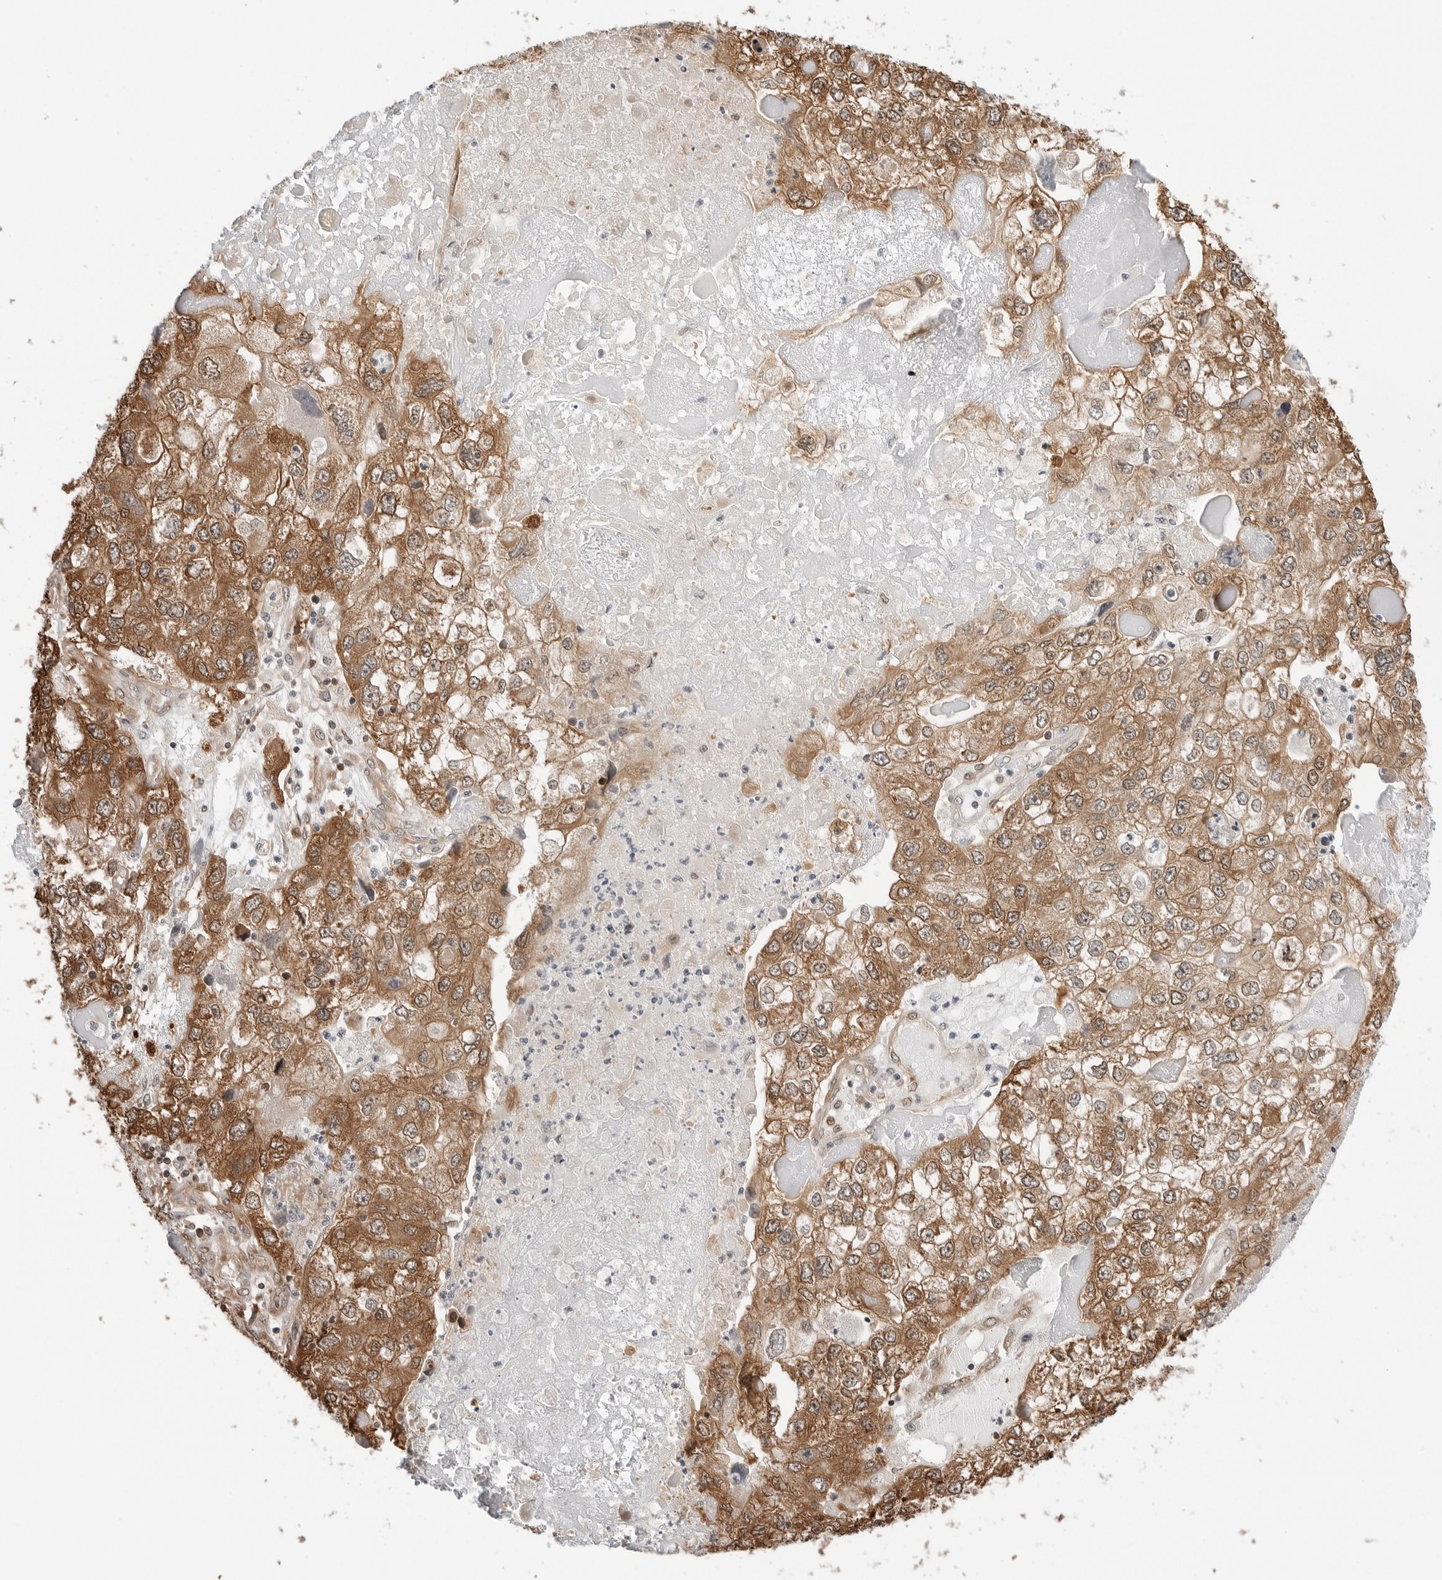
{"staining": {"intensity": "moderate", "quantity": ">75%", "location": "cytoplasmic/membranous"}, "tissue": "endometrial cancer", "cell_type": "Tumor cells", "image_type": "cancer", "snomed": [{"axis": "morphology", "description": "Adenocarcinoma, NOS"}, {"axis": "topography", "description": "Endometrium"}], "caption": "This photomicrograph exhibits endometrial adenocarcinoma stained with IHC to label a protein in brown. The cytoplasmic/membranous of tumor cells show moderate positivity for the protein. Nuclei are counter-stained blue.", "gene": "NUDC", "patient": {"sex": "female", "age": 49}}